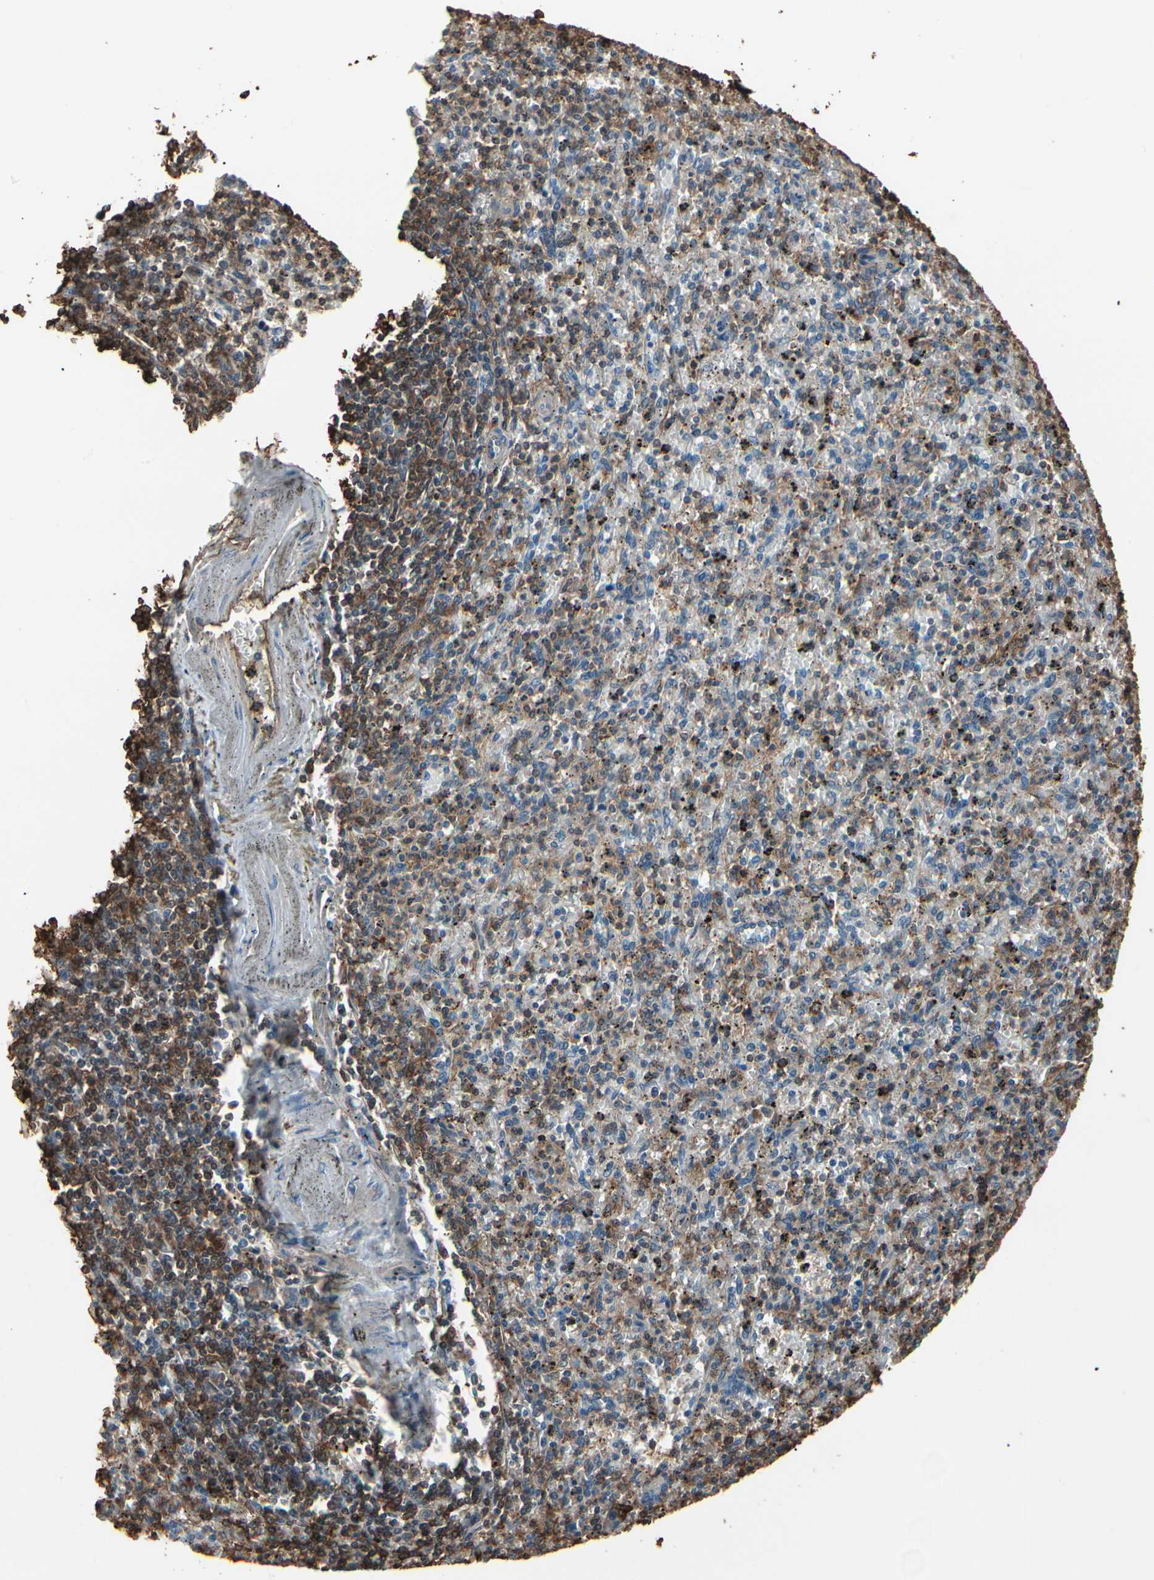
{"staining": {"intensity": "strong", "quantity": ">75%", "location": "cytoplasmic/membranous"}, "tissue": "spleen", "cell_type": "Cells in red pulp", "image_type": "normal", "snomed": [{"axis": "morphology", "description": "Normal tissue, NOS"}, {"axis": "topography", "description": "Spleen"}], "caption": "Benign spleen displays strong cytoplasmic/membranous positivity in about >75% of cells in red pulp.", "gene": "MAPK13", "patient": {"sex": "male", "age": 72}}